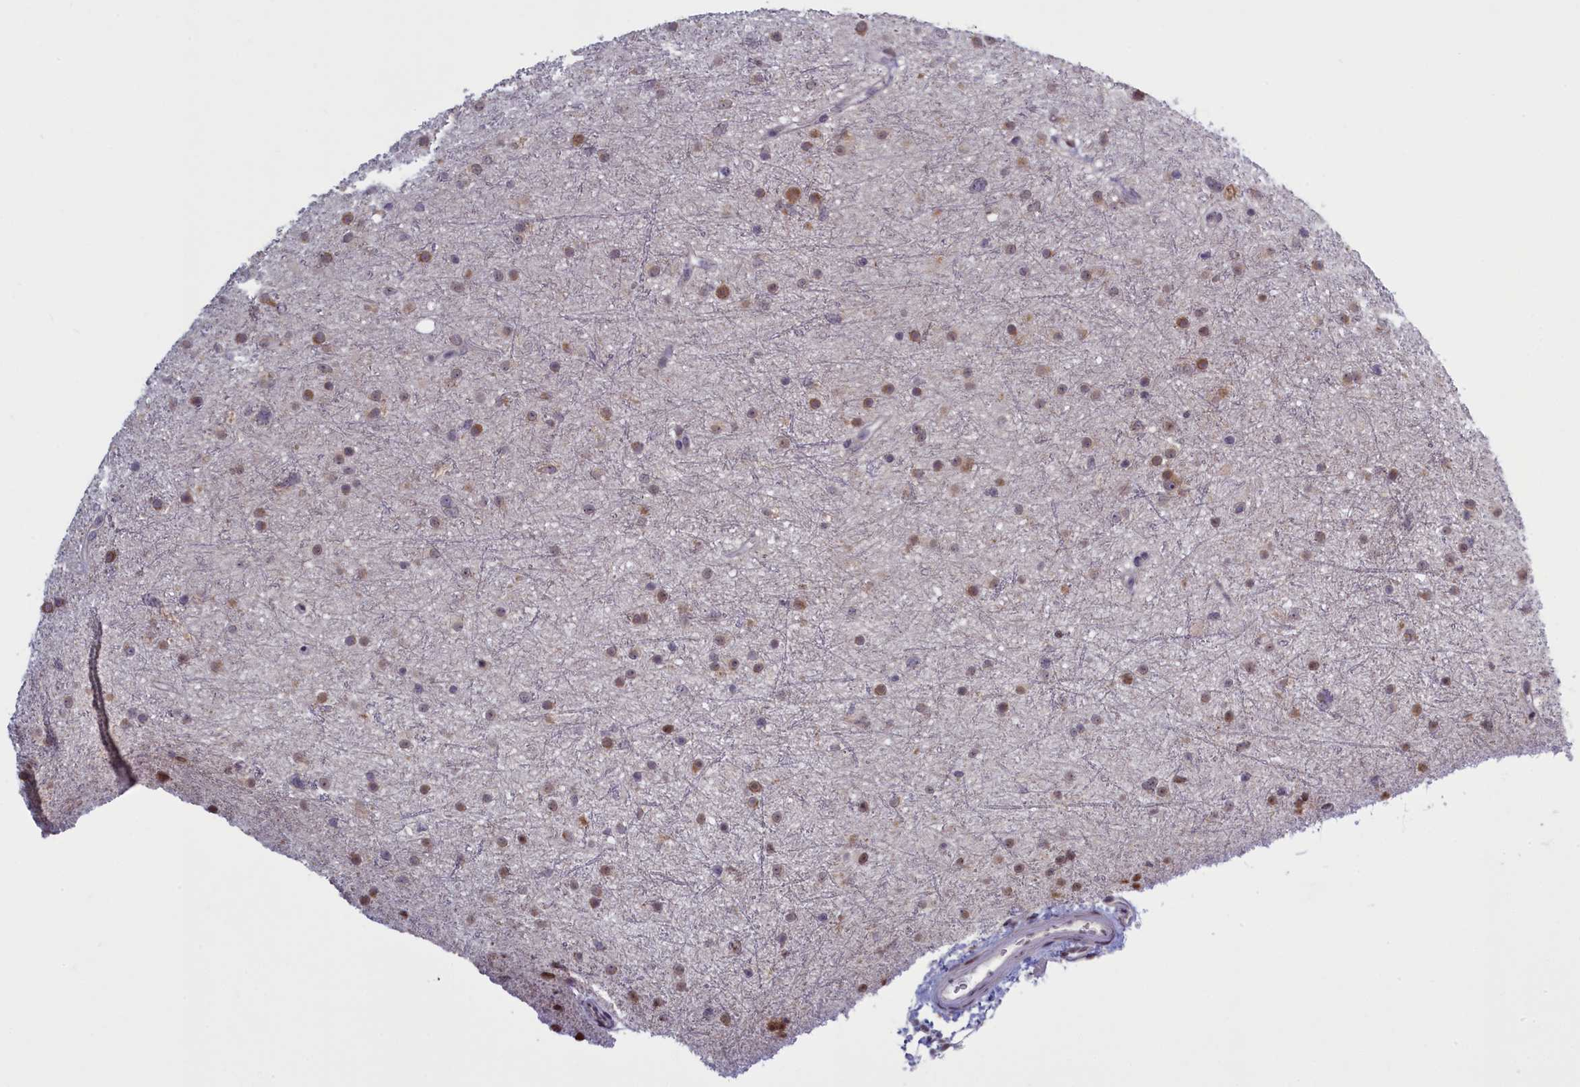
{"staining": {"intensity": "moderate", "quantity": "25%-75%", "location": "cytoplasmic/membranous"}, "tissue": "glioma", "cell_type": "Tumor cells", "image_type": "cancer", "snomed": [{"axis": "morphology", "description": "Glioma, malignant, Low grade"}, {"axis": "topography", "description": "Cerebral cortex"}], "caption": "About 25%-75% of tumor cells in human malignant low-grade glioma exhibit moderate cytoplasmic/membranous protein positivity as visualized by brown immunohistochemical staining.", "gene": "ATF7IP2", "patient": {"sex": "female", "age": 39}}